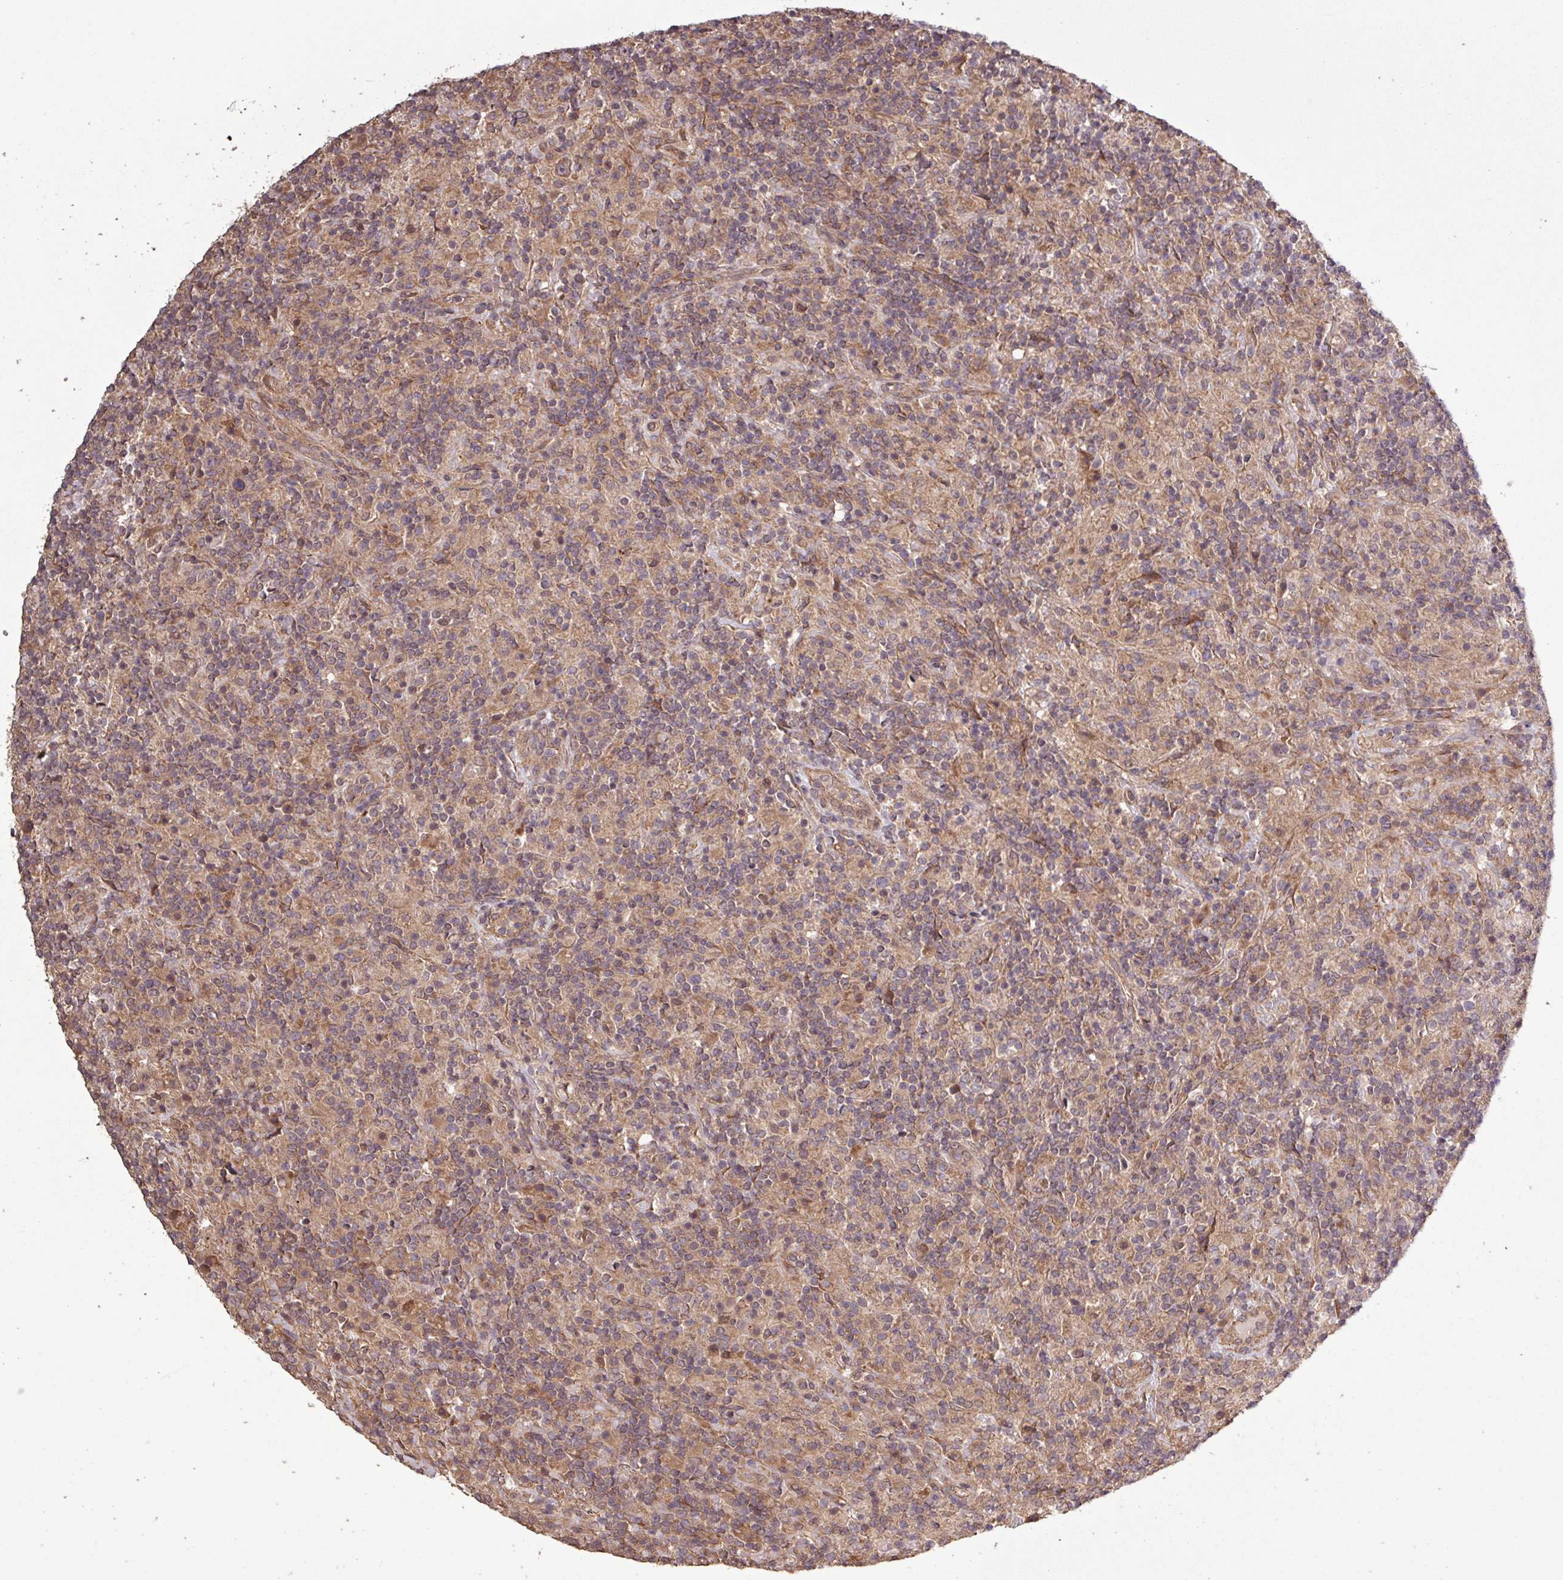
{"staining": {"intensity": "weak", "quantity": ">75%", "location": "cytoplasmic/membranous"}, "tissue": "lymphoma", "cell_type": "Tumor cells", "image_type": "cancer", "snomed": [{"axis": "morphology", "description": "Hodgkin's disease, NOS"}, {"axis": "topography", "description": "Lymph node"}], "caption": "A brown stain highlights weak cytoplasmic/membranous expression of a protein in human lymphoma tumor cells.", "gene": "TRABD2A", "patient": {"sex": "male", "age": 70}}